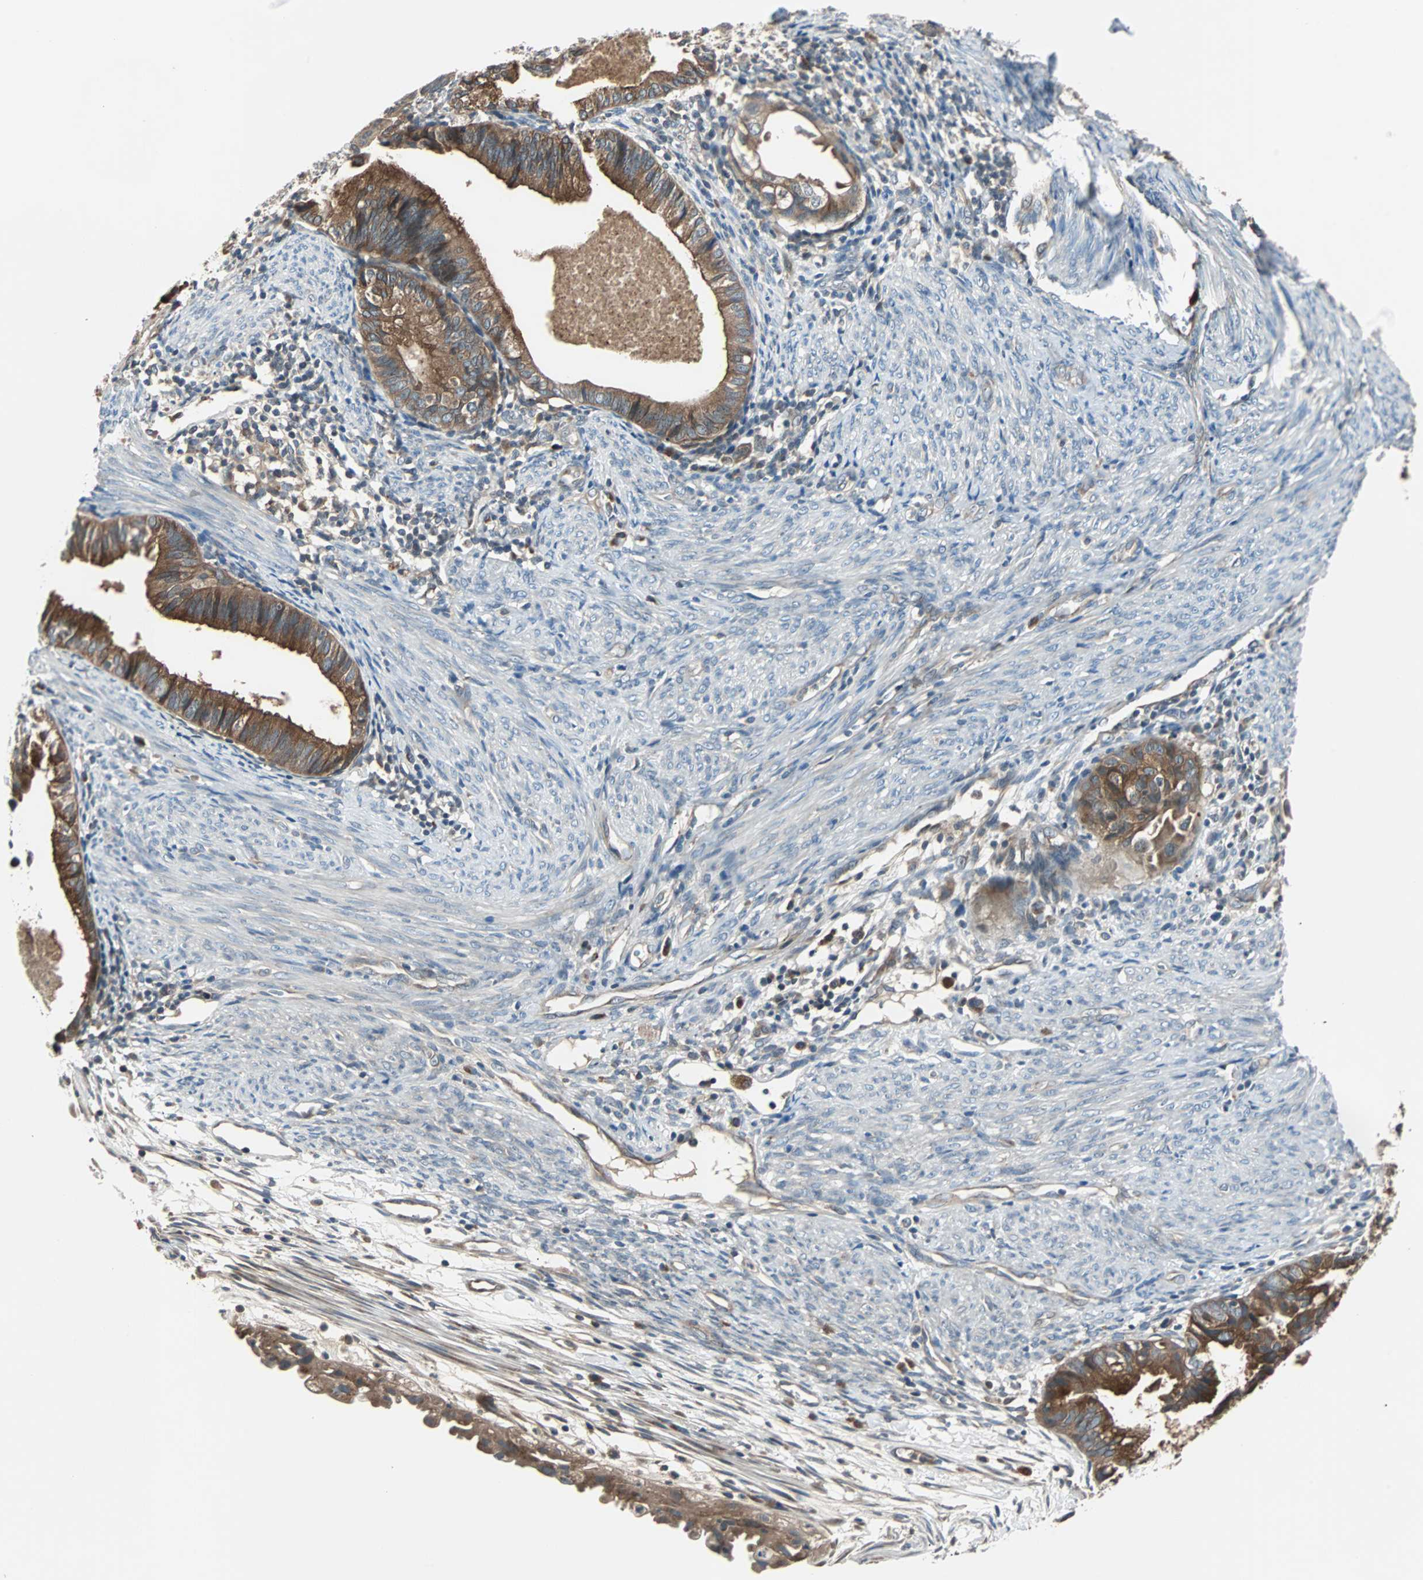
{"staining": {"intensity": "moderate", "quantity": ">75%", "location": "cytoplasmic/membranous"}, "tissue": "cervical cancer", "cell_type": "Tumor cells", "image_type": "cancer", "snomed": [{"axis": "morphology", "description": "Normal tissue, NOS"}, {"axis": "morphology", "description": "Adenocarcinoma, NOS"}, {"axis": "topography", "description": "Cervix"}, {"axis": "topography", "description": "Endometrium"}], "caption": "Immunohistochemistry (IHC) of human adenocarcinoma (cervical) exhibits medium levels of moderate cytoplasmic/membranous staining in about >75% of tumor cells.", "gene": "ARF1", "patient": {"sex": "female", "age": 86}}